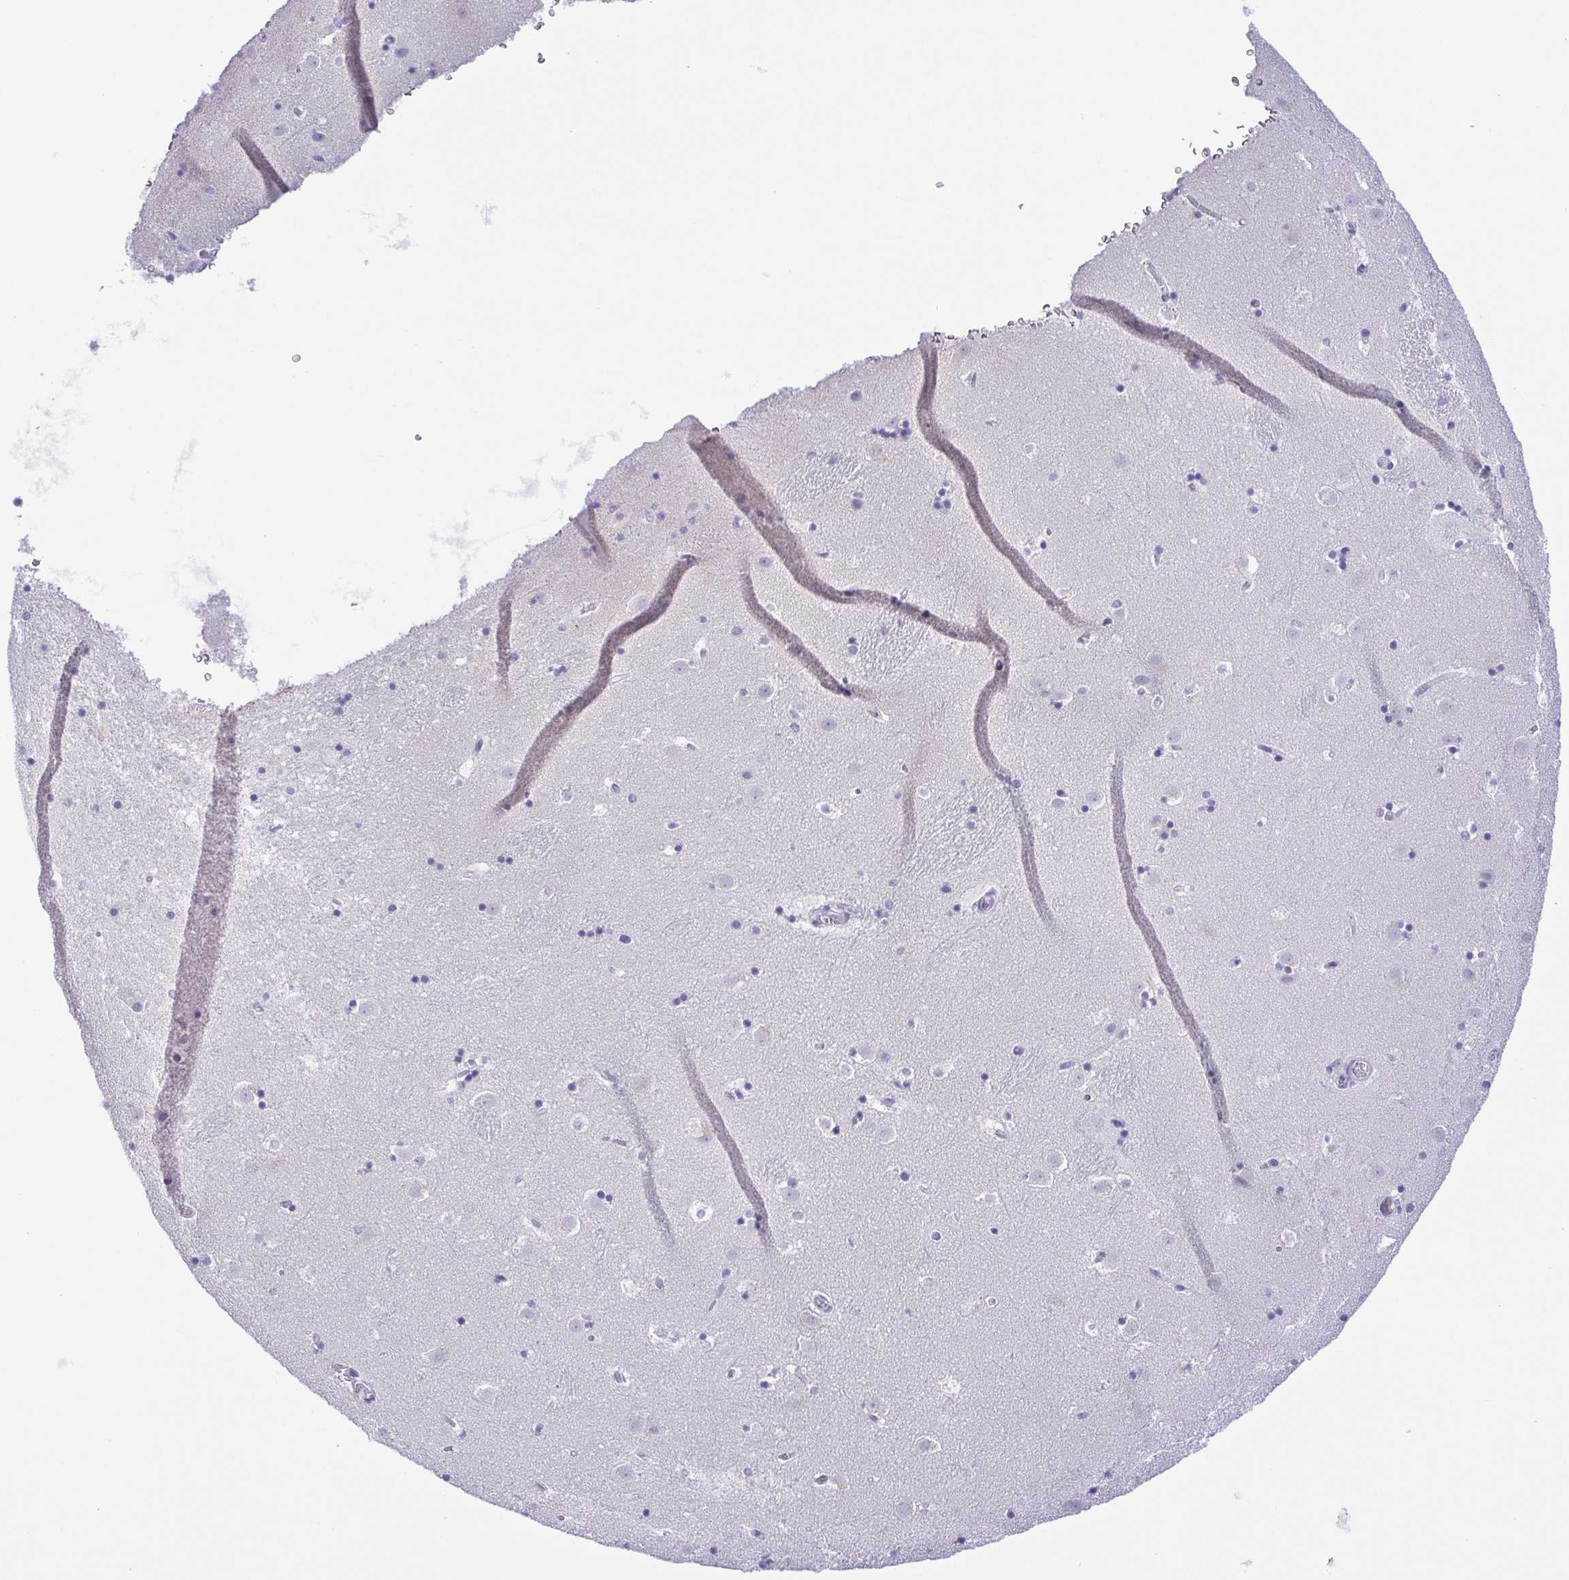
{"staining": {"intensity": "negative", "quantity": "none", "location": "none"}, "tissue": "caudate", "cell_type": "Glial cells", "image_type": "normal", "snomed": [{"axis": "morphology", "description": "Normal tissue, NOS"}, {"axis": "topography", "description": "Lateral ventricle wall"}], "caption": "Immunohistochemistry (IHC) of unremarkable human caudate exhibits no positivity in glial cells. The staining is performed using DAB (3,3'-diaminobenzidine) brown chromogen with nuclei counter-stained in using hematoxylin.", "gene": "MYL7", "patient": {"sex": "male", "age": 37}}